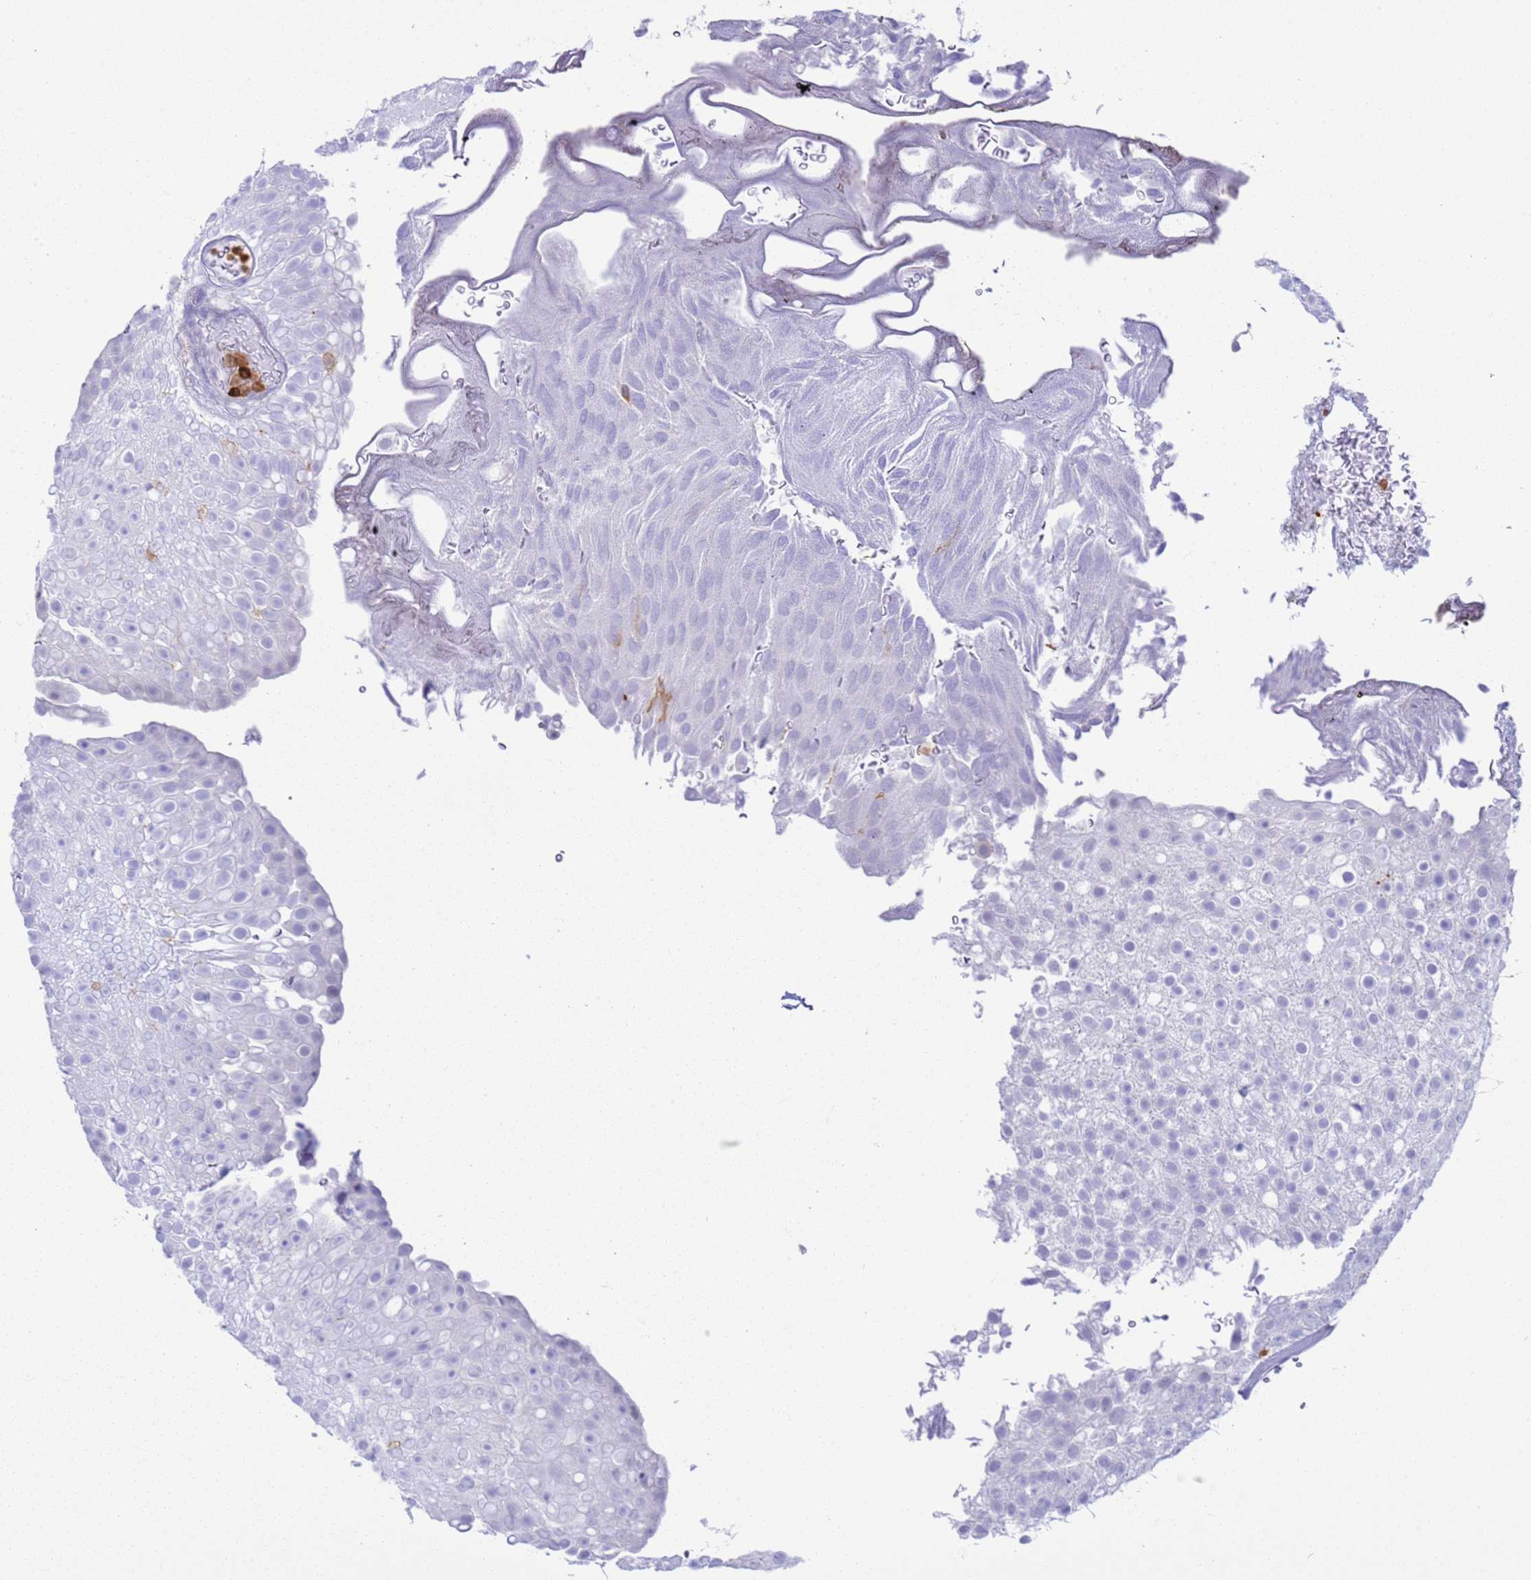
{"staining": {"intensity": "negative", "quantity": "none", "location": "none"}, "tissue": "urothelial cancer", "cell_type": "Tumor cells", "image_type": "cancer", "snomed": [{"axis": "morphology", "description": "Urothelial carcinoma, Low grade"}, {"axis": "topography", "description": "Urinary bladder"}], "caption": "DAB immunohistochemical staining of low-grade urothelial carcinoma reveals no significant staining in tumor cells.", "gene": "IRF5", "patient": {"sex": "male", "age": 78}}